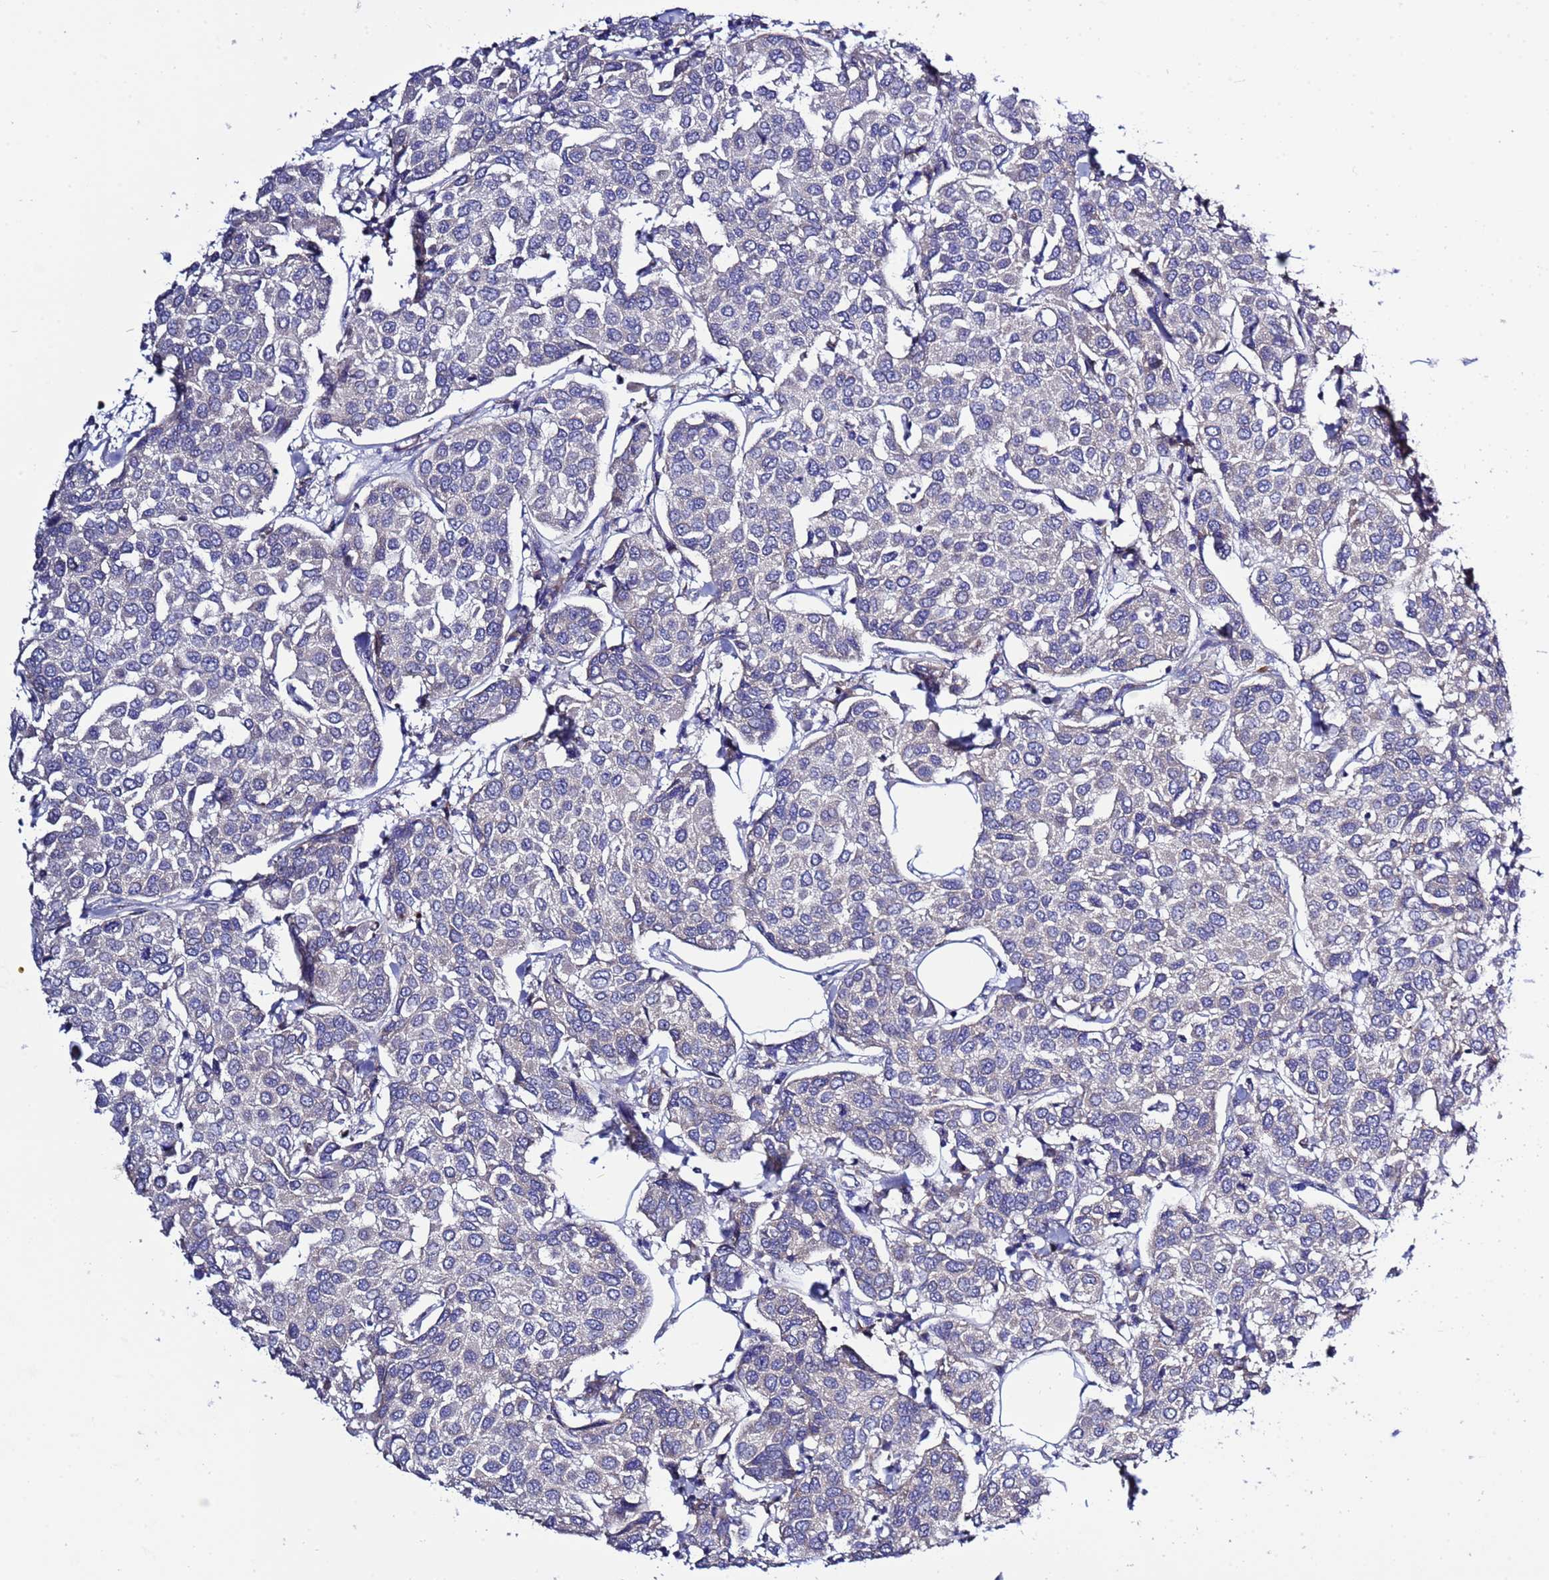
{"staining": {"intensity": "negative", "quantity": "none", "location": "none"}, "tissue": "breast cancer", "cell_type": "Tumor cells", "image_type": "cancer", "snomed": [{"axis": "morphology", "description": "Duct carcinoma"}, {"axis": "topography", "description": "Breast"}], "caption": "This is an immunohistochemistry micrograph of human breast cancer. There is no staining in tumor cells.", "gene": "RC3H2", "patient": {"sex": "female", "age": 55}}